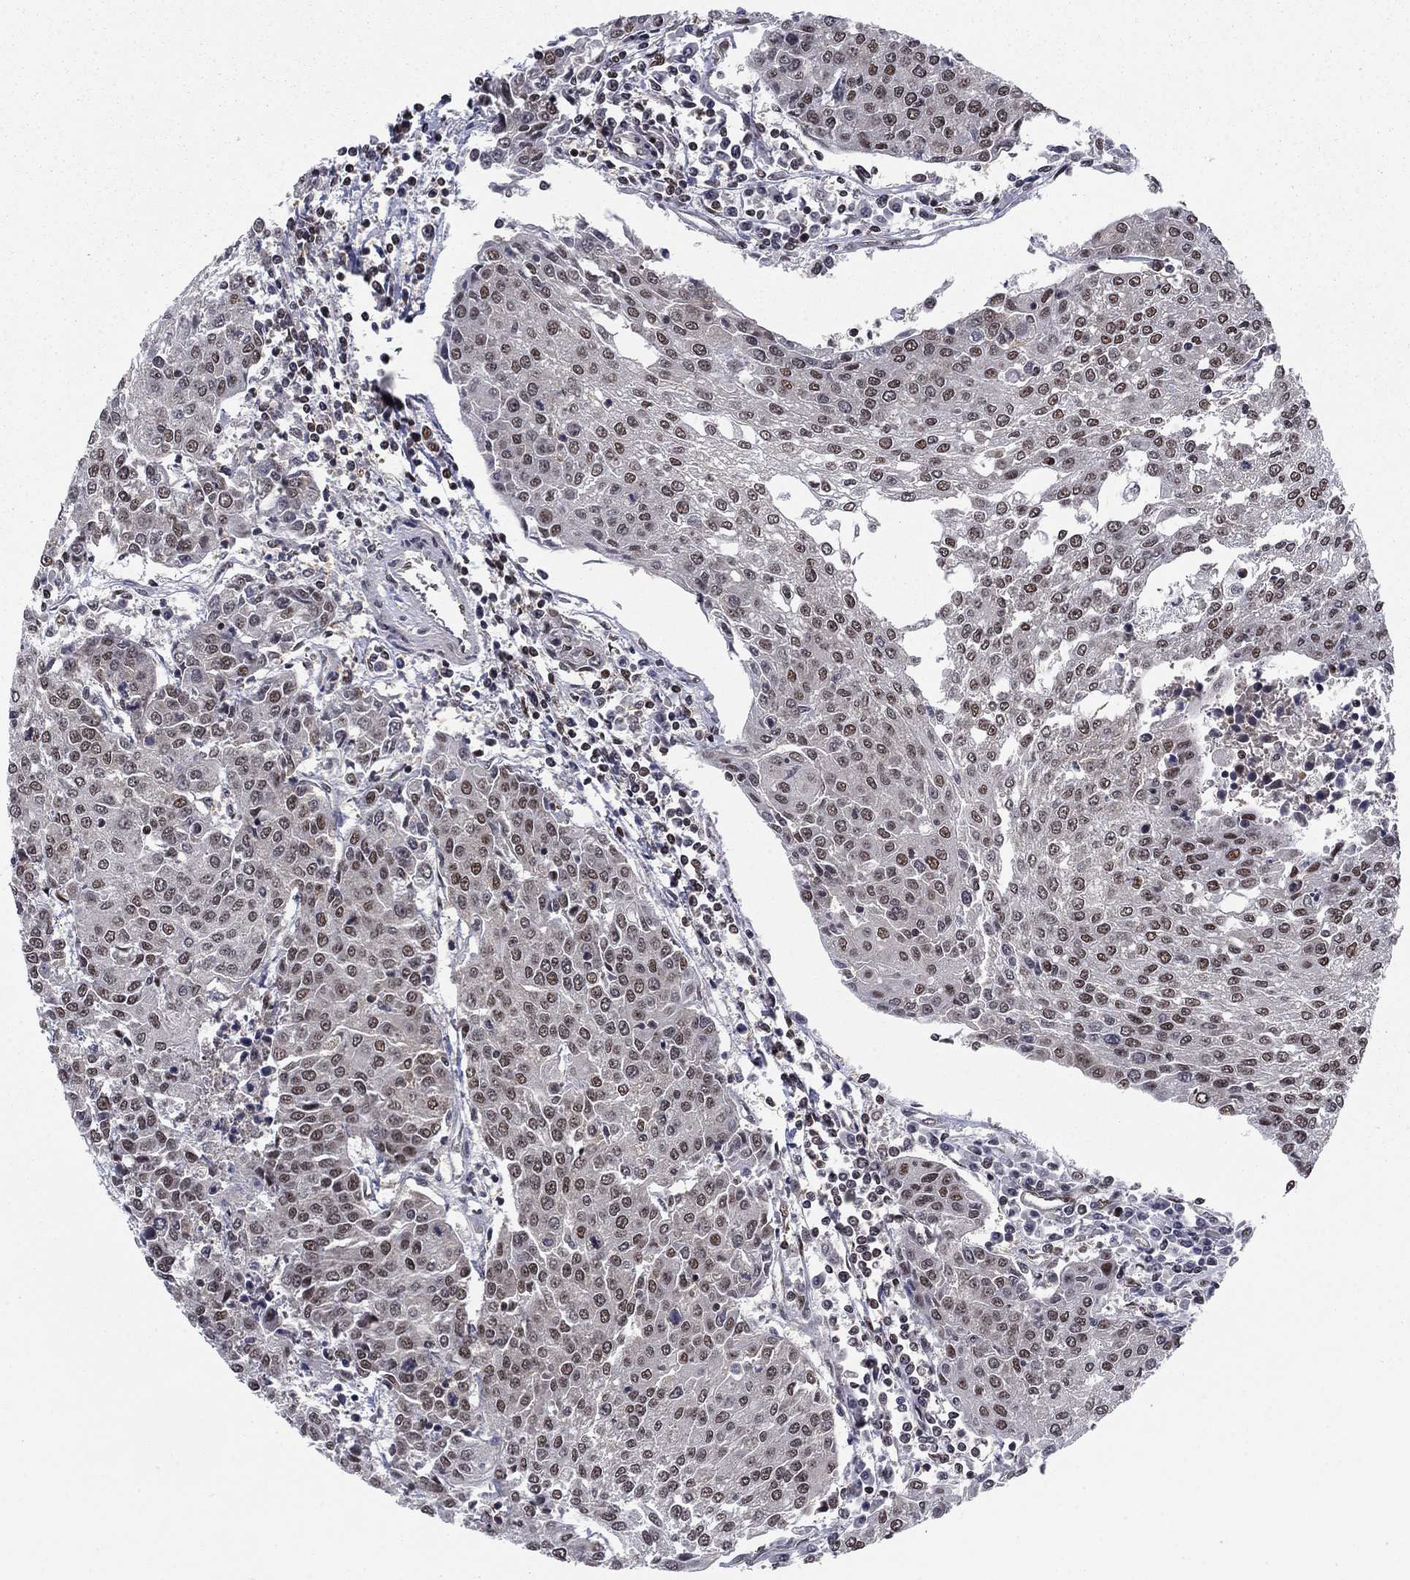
{"staining": {"intensity": "moderate", "quantity": "25%-75%", "location": "nuclear"}, "tissue": "urothelial cancer", "cell_type": "Tumor cells", "image_type": "cancer", "snomed": [{"axis": "morphology", "description": "Urothelial carcinoma, High grade"}, {"axis": "topography", "description": "Urinary bladder"}], "caption": "Protein staining reveals moderate nuclear expression in about 25%-75% of tumor cells in high-grade urothelial carcinoma.", "gene": "RPRD1B", "patient": {"sex": "female", "age": 85}}